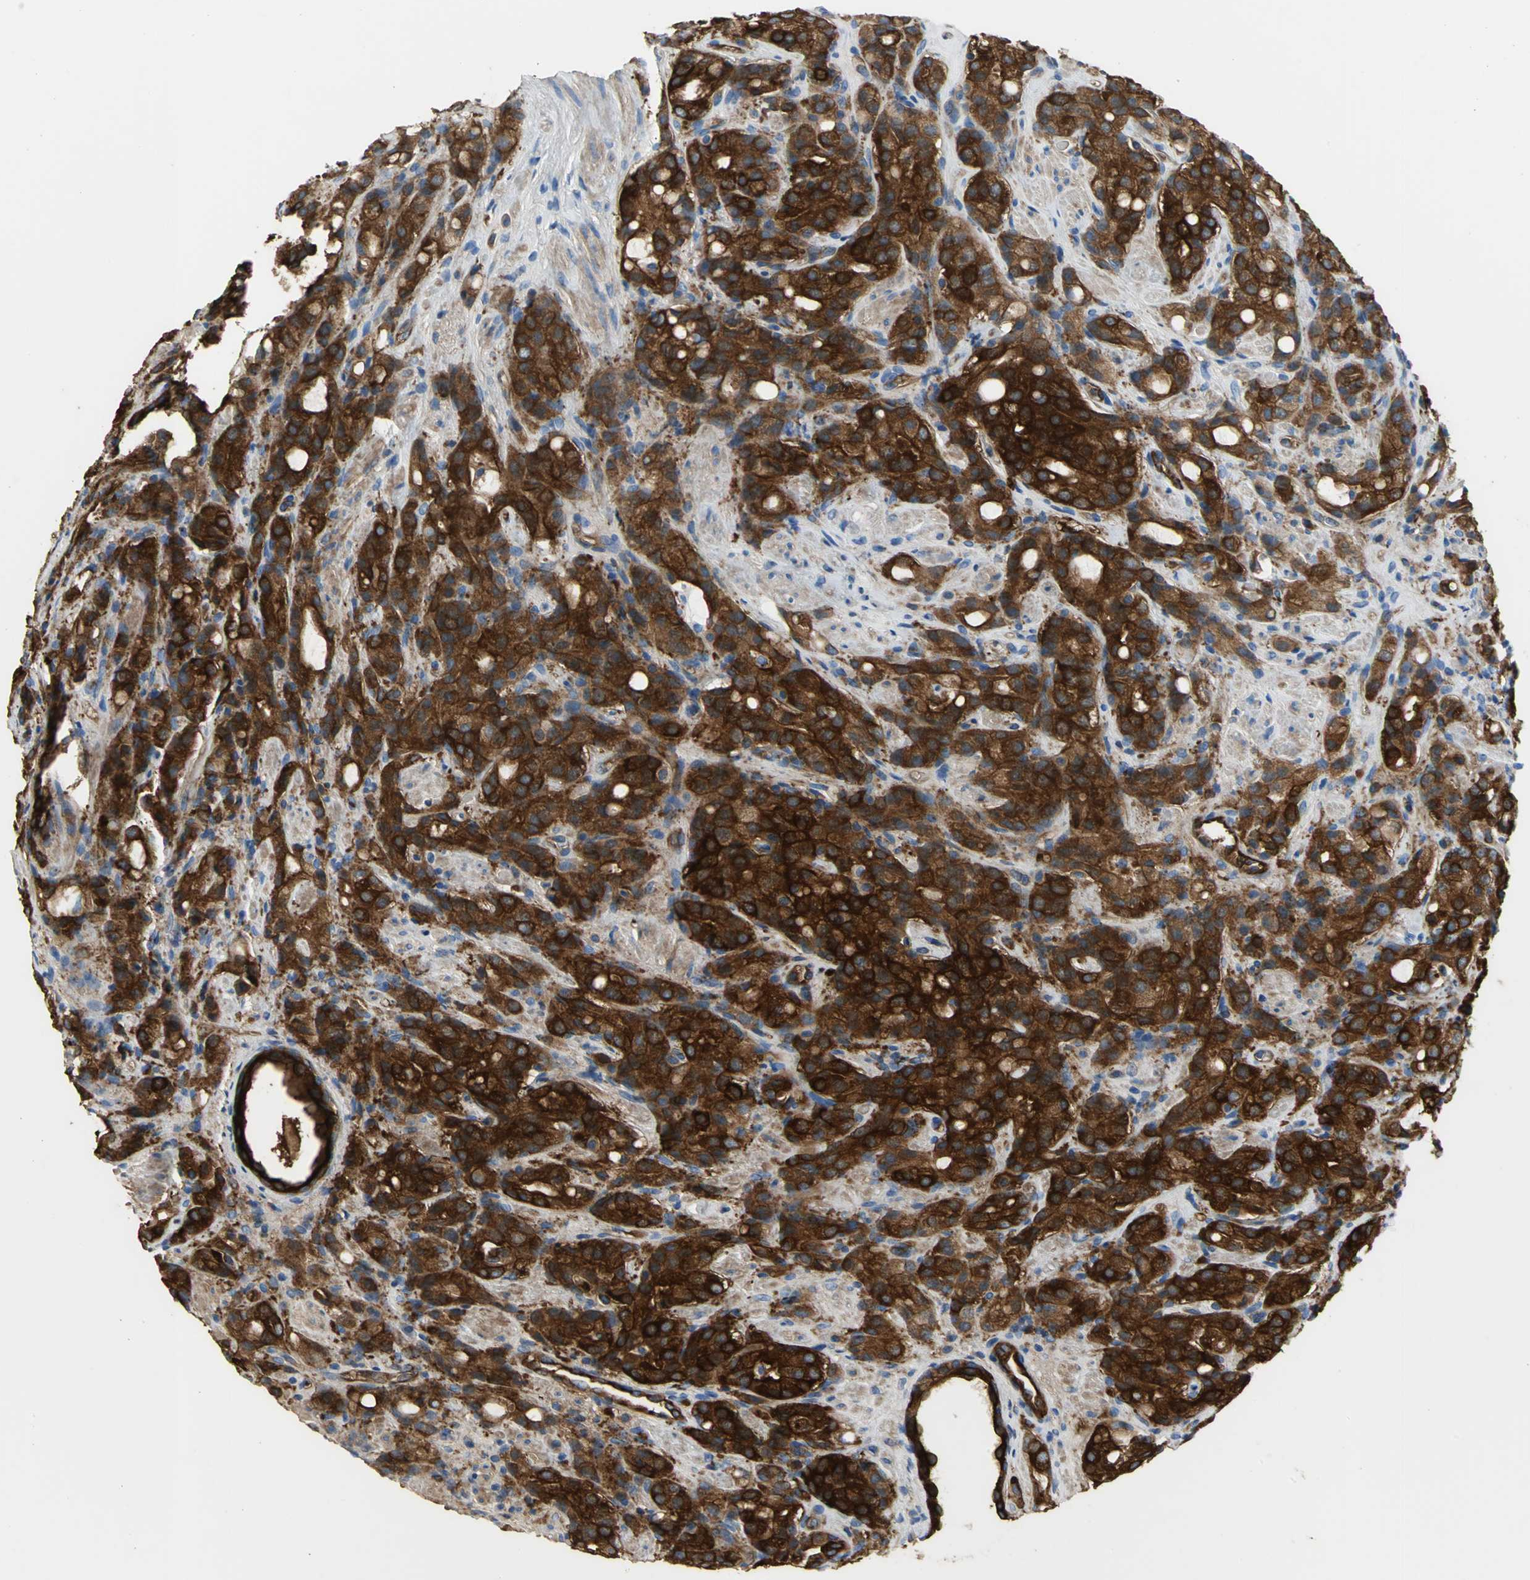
{"staining": {"intensity": "strong", "quantity": ">75%", "location": "cytoplasmic/membranous"}, "tissue": "prostate cancer", "cell_type": "Tumor cells", "image_type": "cancer", "snomed": [{"axis": "morphology", "description": "Adenocarcinoma, High grade"}, {"axis": "topography", "description": "Prostate"}], "caption": "Tumor cells show strong cytoplasmic/membranous positivity in approximately >75% of cells in adenocarcinoma (high-grade) (prostate). (IHC, brightfield microscopy, high magnification).", "gene": "FLNB", "patient": {"sex": "male", "age": 72}}